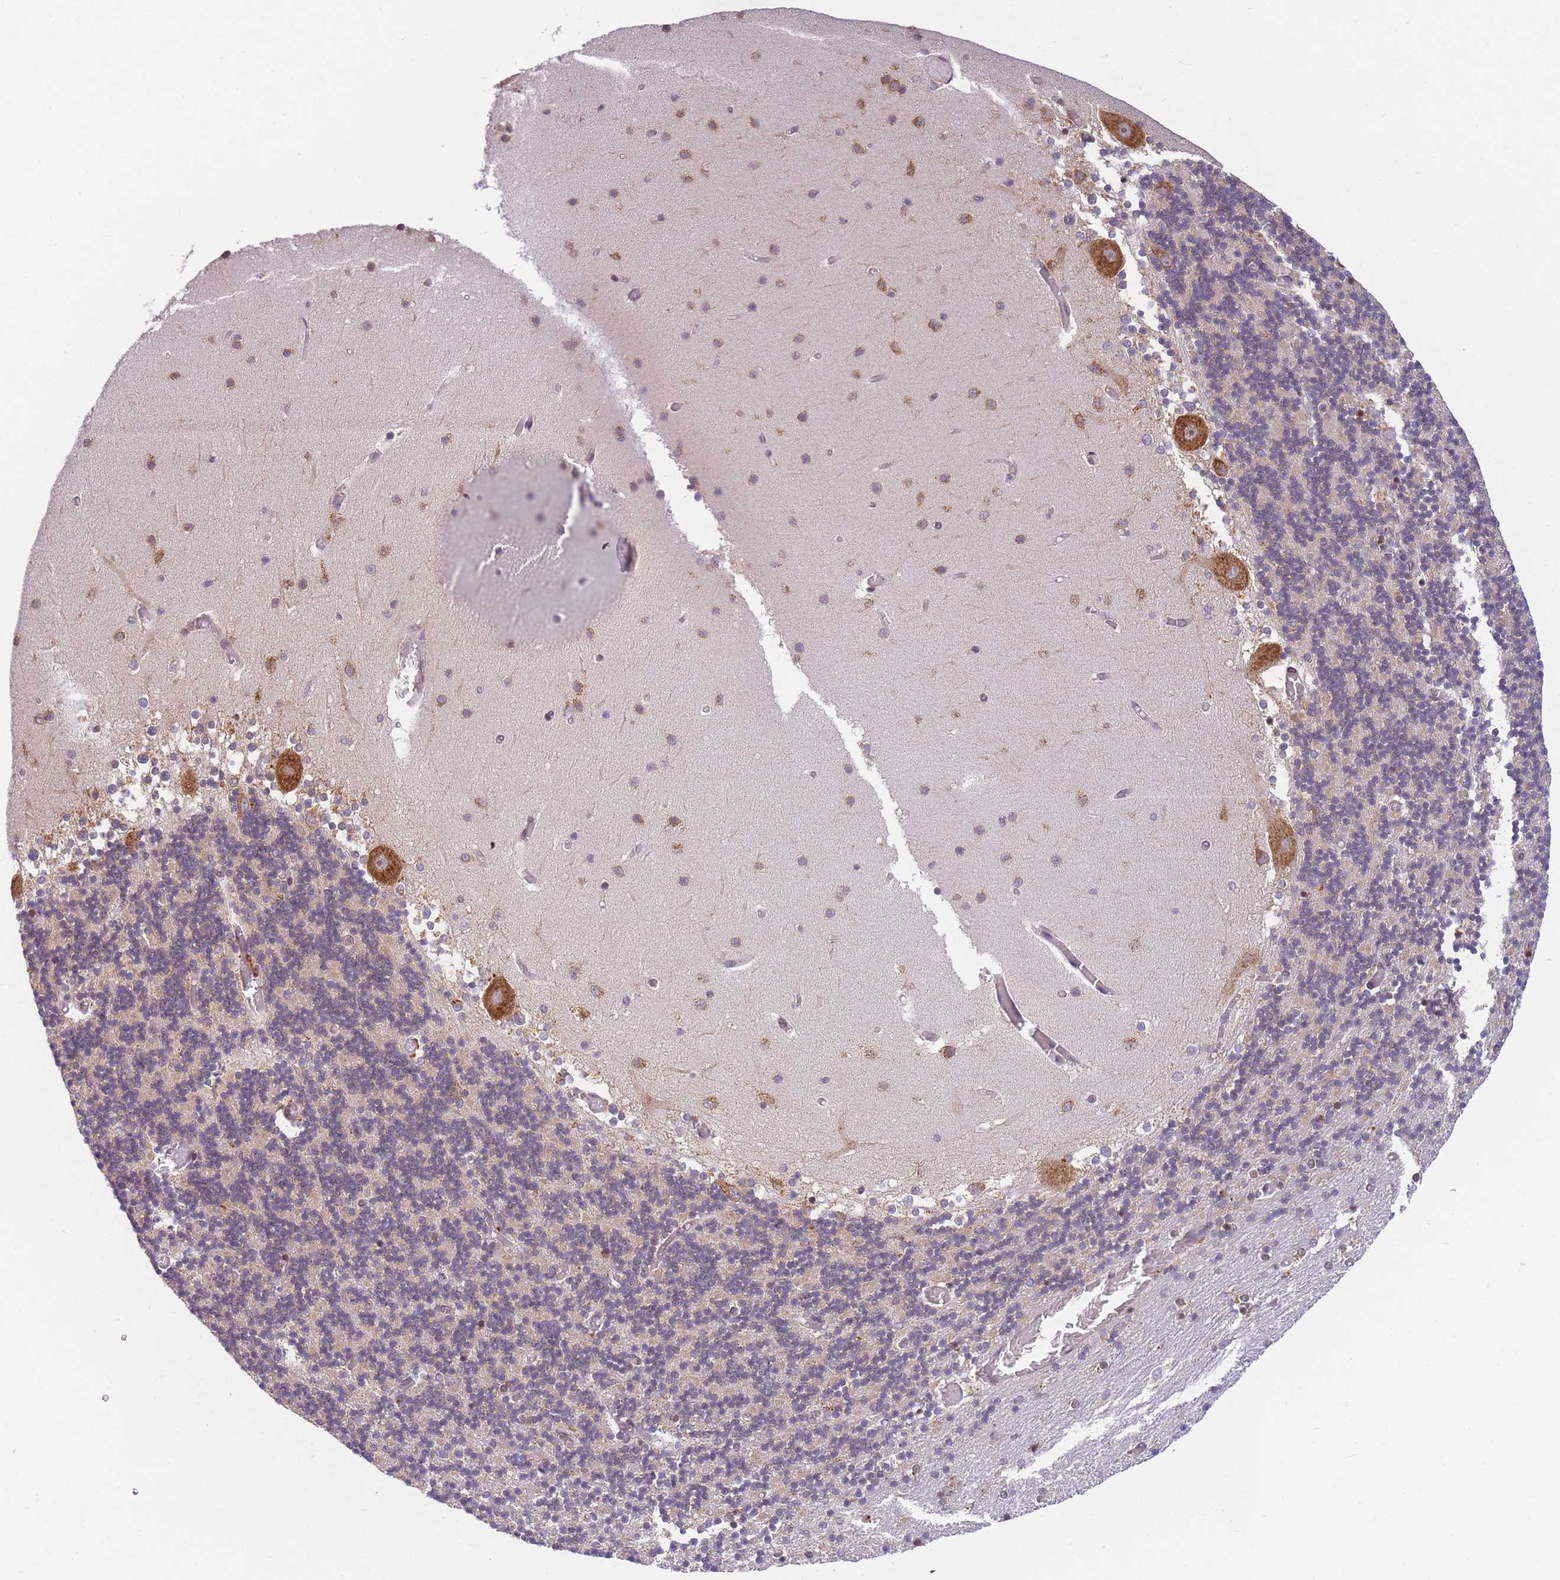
{"staining": {"intensity": "negative", "quantity": "none", "location": "none"}, "tissue": "cerebellum", "cell_type": "Cells in granular layer", "image_type": "normal", "snomed": [{"axis": "morphology", "description": "Normal tissue, NOS"}, {"axis": "topography", "description": "Cerebellum"}], "caption": "Immunohistochemical staining of unremarkable cerebellum displays no significant expression in cells in granular layer. (Immunohistochemistry, brightfield microscopy, high magnification).", "gene": "ENSG00000276345", "patient": {"sex": "female", "age": 28}}